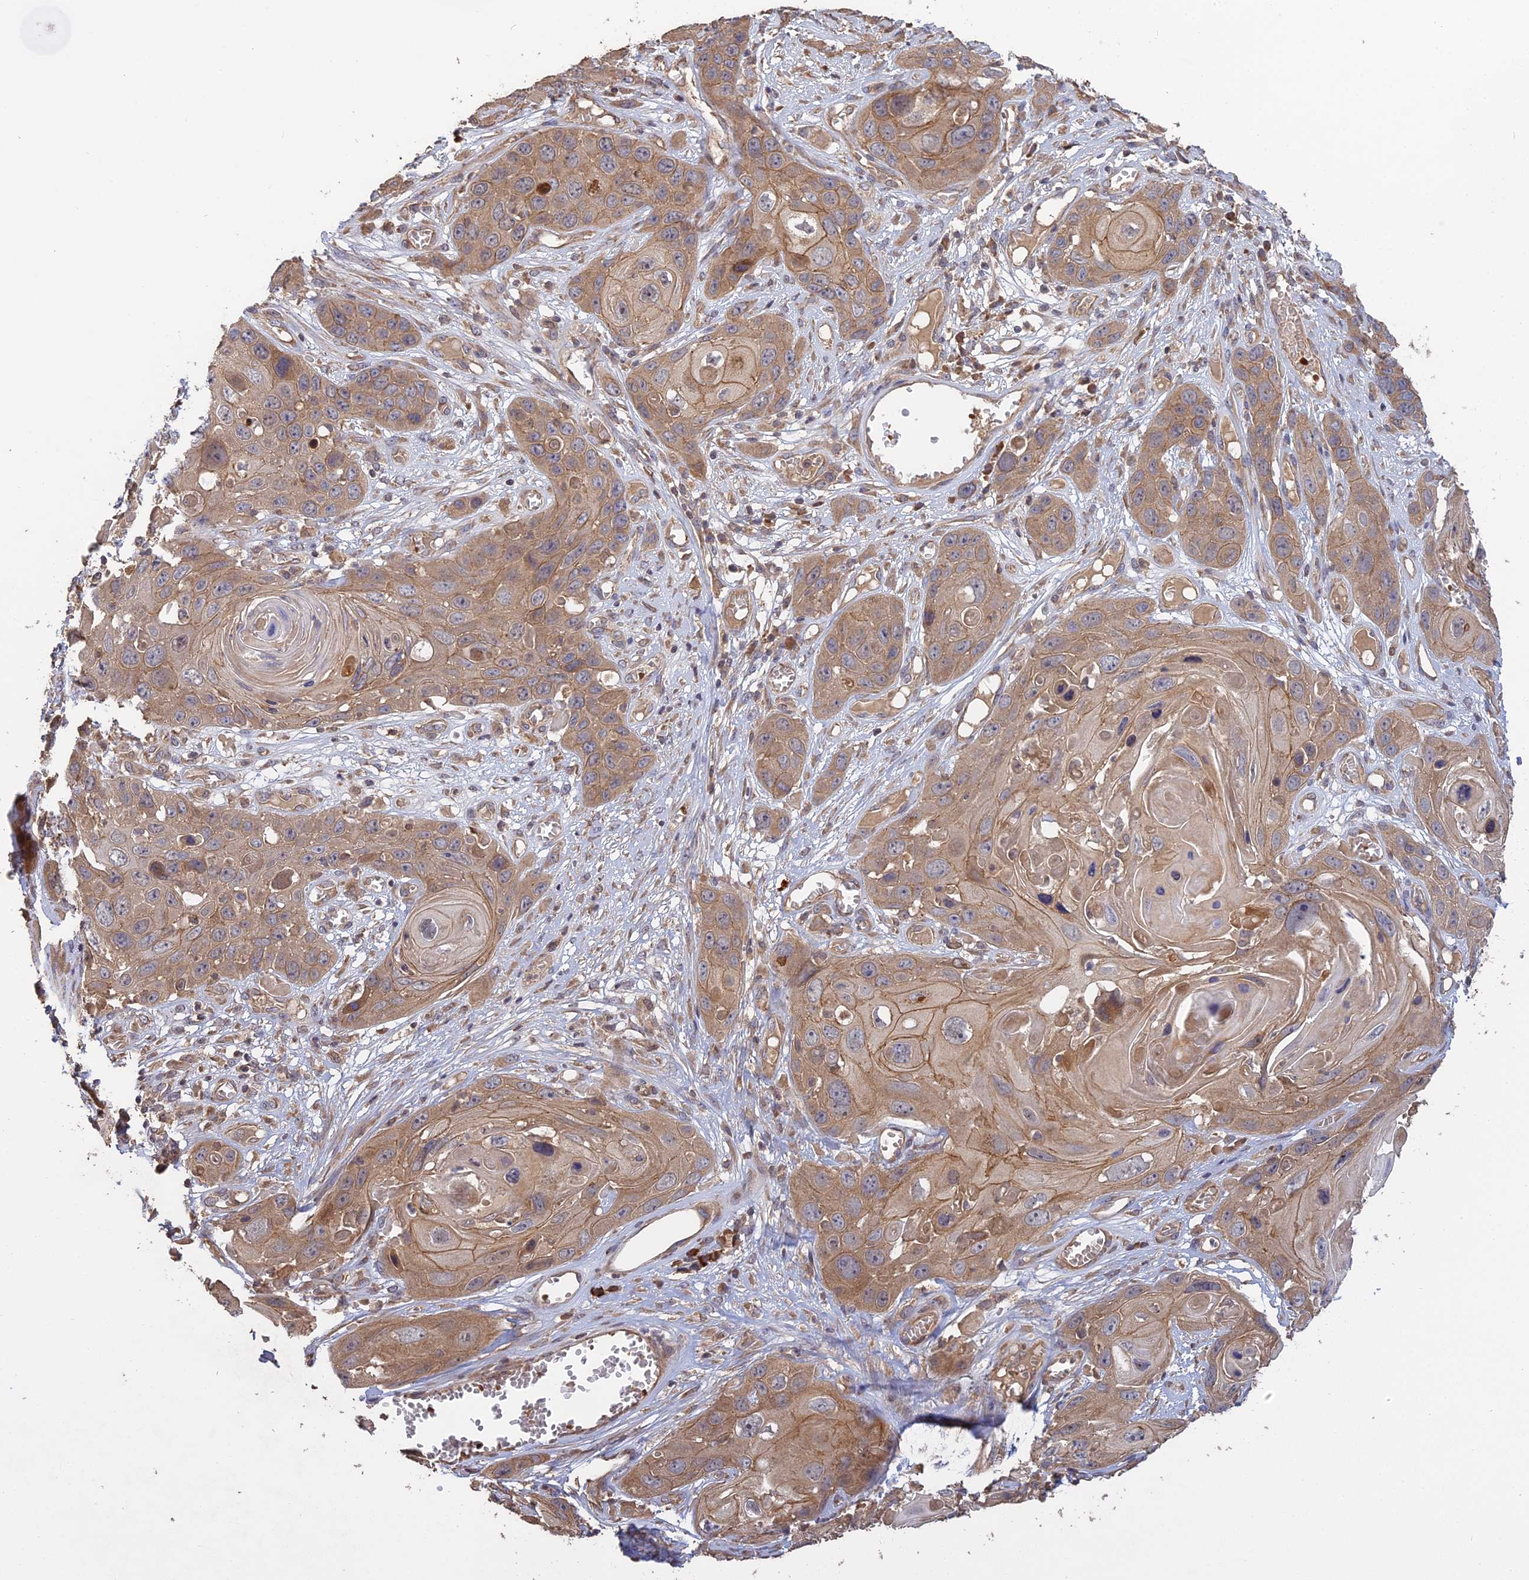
{"staining": {"intensity": "moderate", "quantity": ">75%", "location": "cytoplasmic/membranous"}, "tissue": "skin cancer", "cell_type": "Tumor cells", "image_type": "cancer", "snomed": [{"axis": "morphology", "description": "Squamous cell carcinoma, NOS"}, {"axis": "topography", "description": "Skin"}], "caption": "Squamous cell carcinoma (skin) tissue exhibits moderate cytoplasmic/membranous expression in about >75% of tumor cells, visualized by immunohistochemistry. (IHC, brightfield microscopy, high magnification).", "gene": "ARHGAP40", "patient": {"sex": "male", "age": 55}}